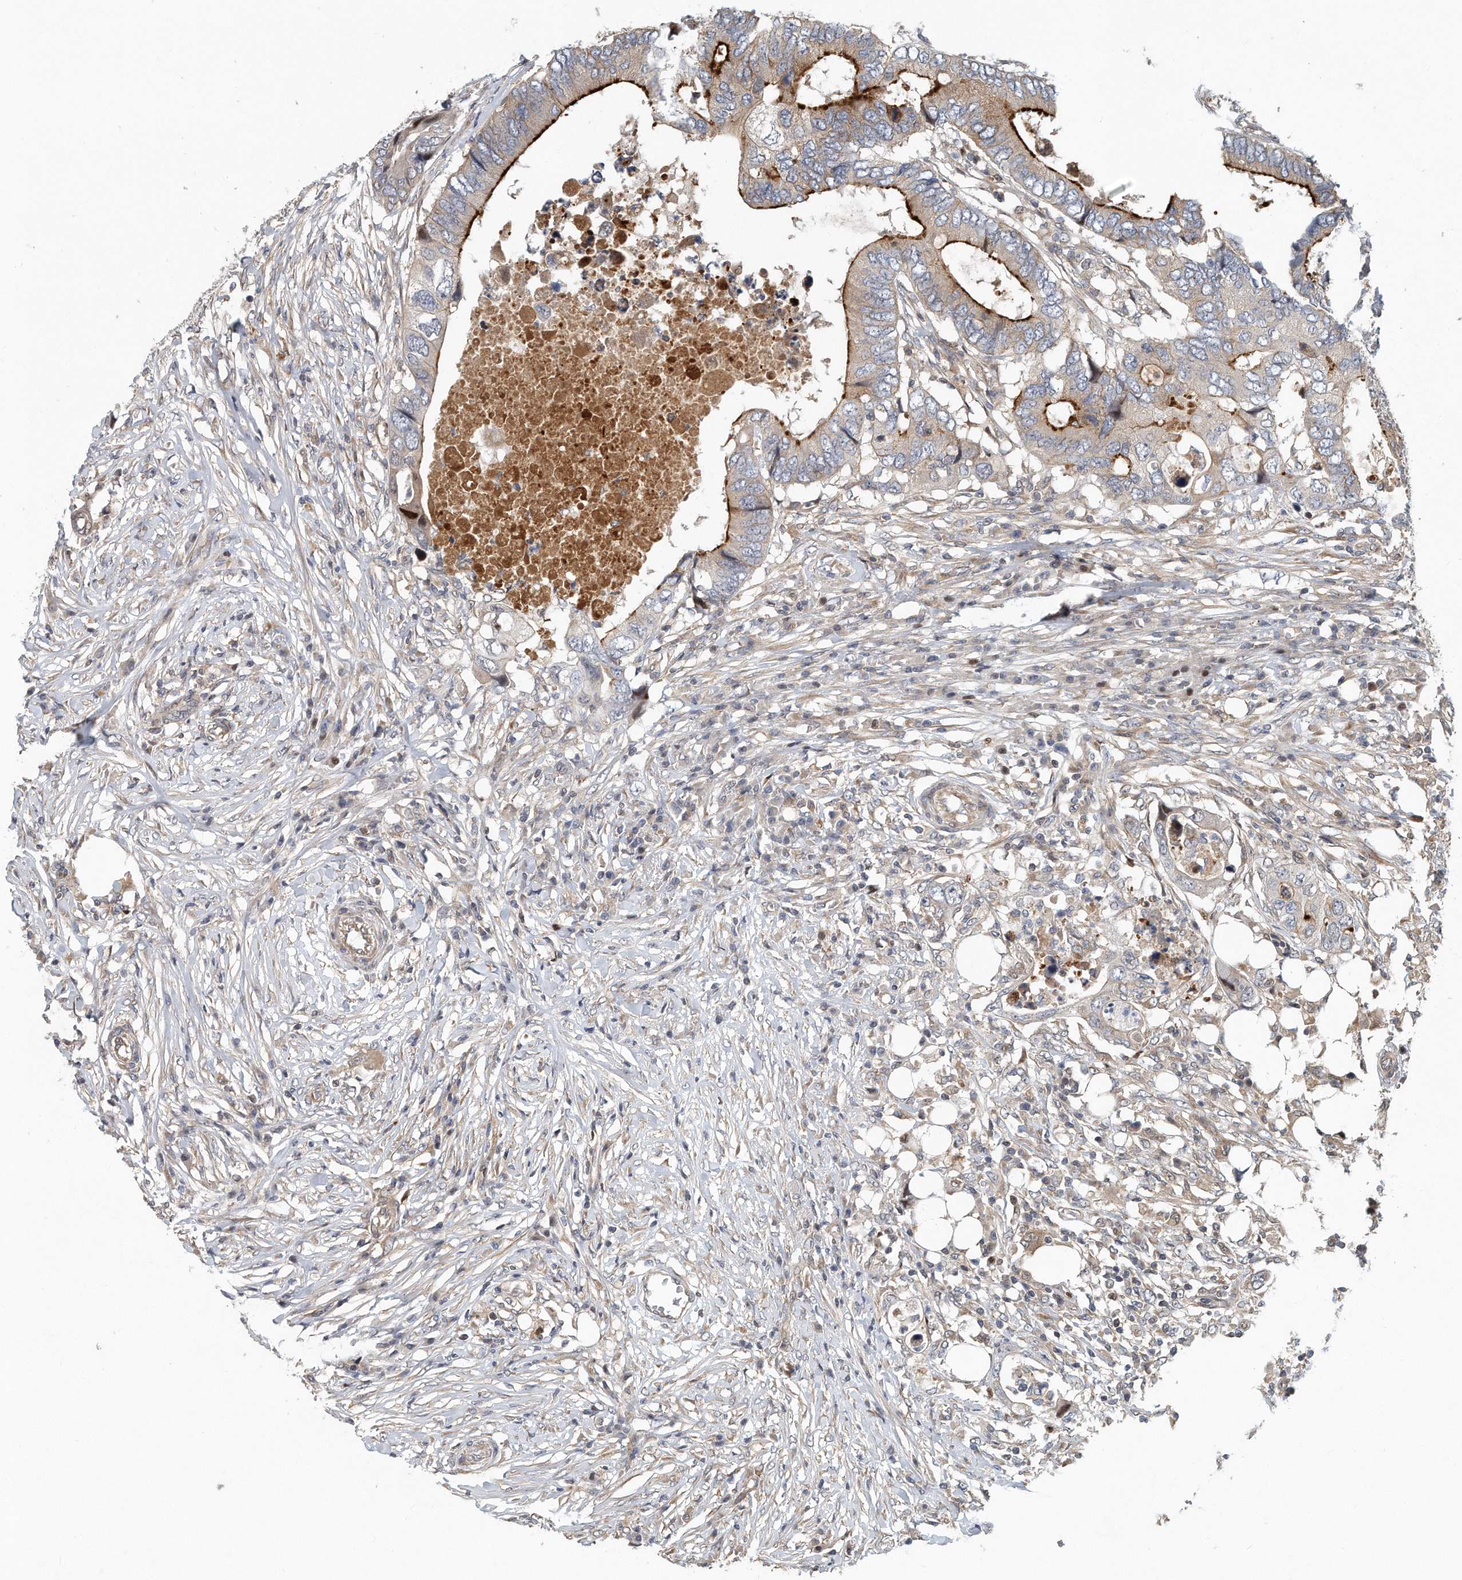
{"staining": {"intensity": "moderate", "quantity": "25%-75%", "location": "cytoplasmic/membranous"}, "tissue": "colorectal cancer", "cell_type": "Tumor cells", "image_type": "cancer", "snomed": [{"axis": "morphology", "description": "Adenocarcinoma, NOS"}, {"axis": "topography", "description": "Colon"}], "caption": "Immunohistochemical staining of human colorectal cancer (adenocarcinoma) shows moderate cytoplasmic/membranous protein positivity in approximately 25%-75% of tumor cells.", "gene": "PCDH8", "patient": {"sex": "male", "age": 71}}